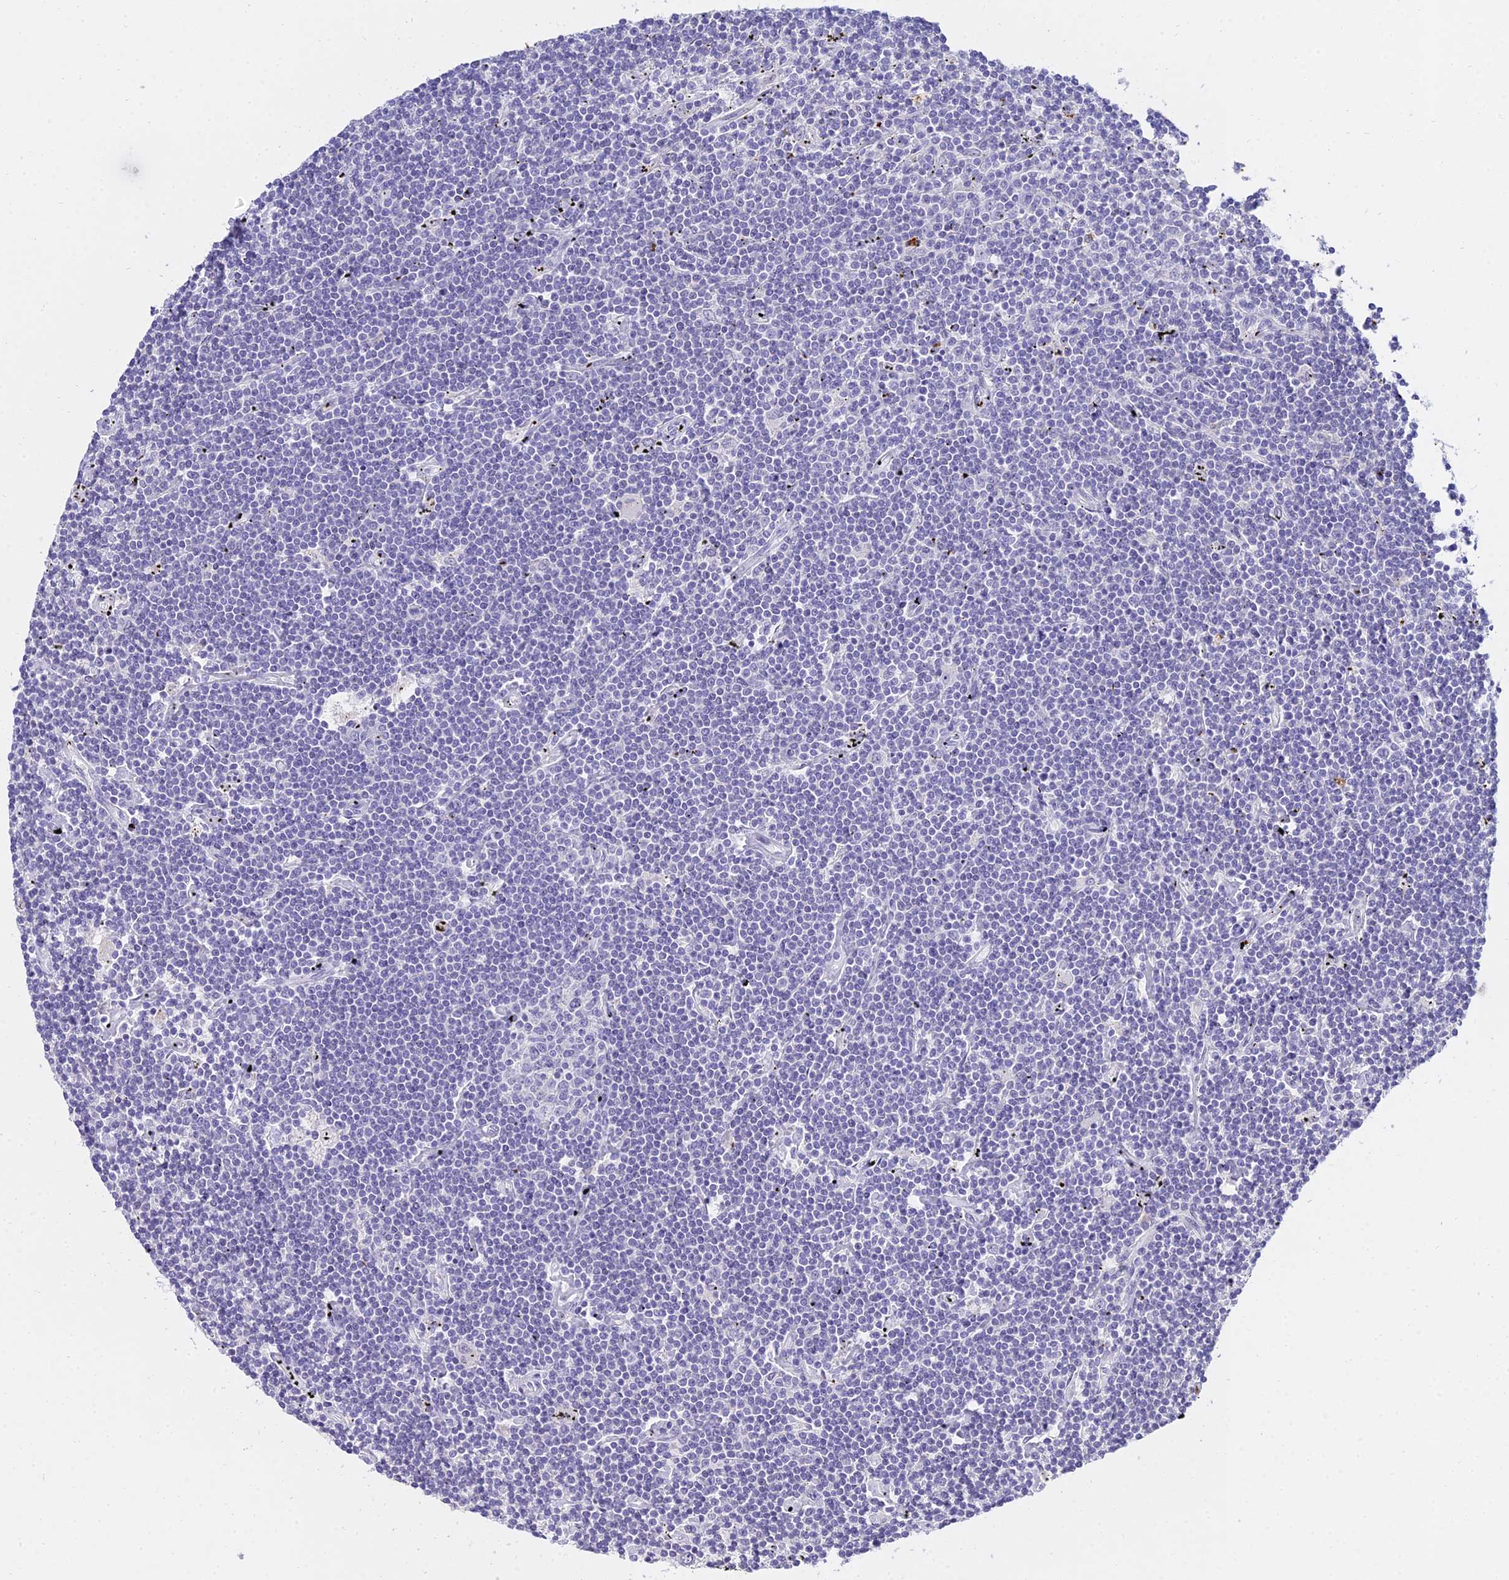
{"staining": {"intensity": "negative", "quantity": "none", "location": "none"}, "tissue": "lymphoma", "cell_type": "Tumor cells", "image_type": "cancer", "snomed": [{"axis": "morphology", "description": "Malignant lymphoma, non-Hodgkin's type, Low grade"}, {"axis": "topography", "description": "Spleen"}], "caption": "Tumor cells are negative for protein expression in human lymphoma.", "gene": "VWC2L", "patient": {"sex": "male", "age": 76}}